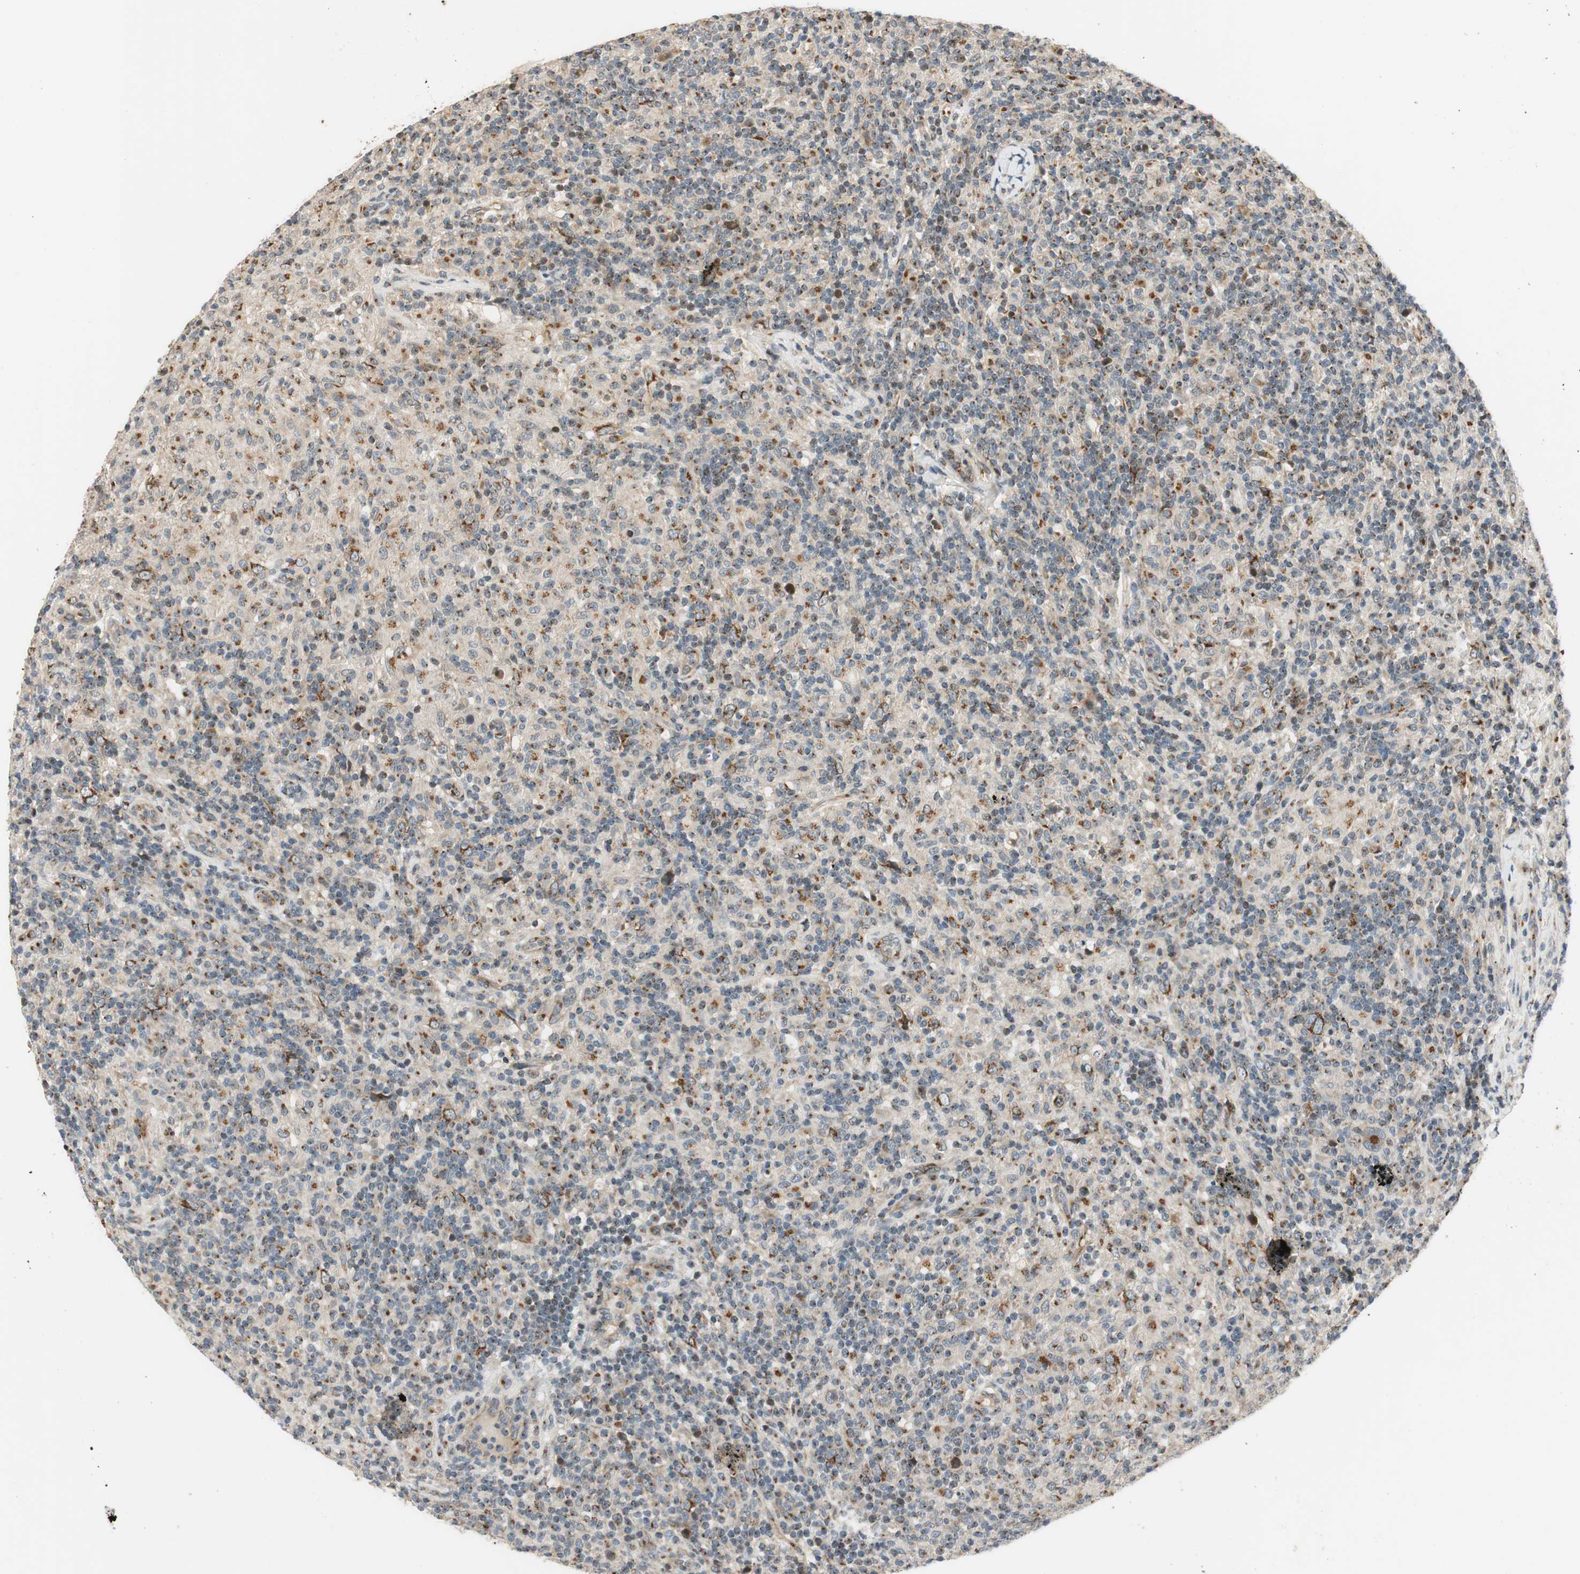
{"staining": {"intensity": "weak", "quantity": "25%-75%", "location": "cytoplasmic/membranous"}, "tissue": "lymphoma", "cell_type": "Tumor cells", "image_type": "cancer", "snomed": [{"axis": "morphology", "description": "Hodgkin's disease, NOS"}, {"axis": "topography", "description": "Lymph node"}], "caption": "This photomicrograph displays immunohistochemistry staining of Hodgkin's disease, with low weak cytoplasmic/membranous staining in approximately 25%-75% of tumor cells.", "gene": "NEO1", "patient": {"sex": "male", "age": 70}}